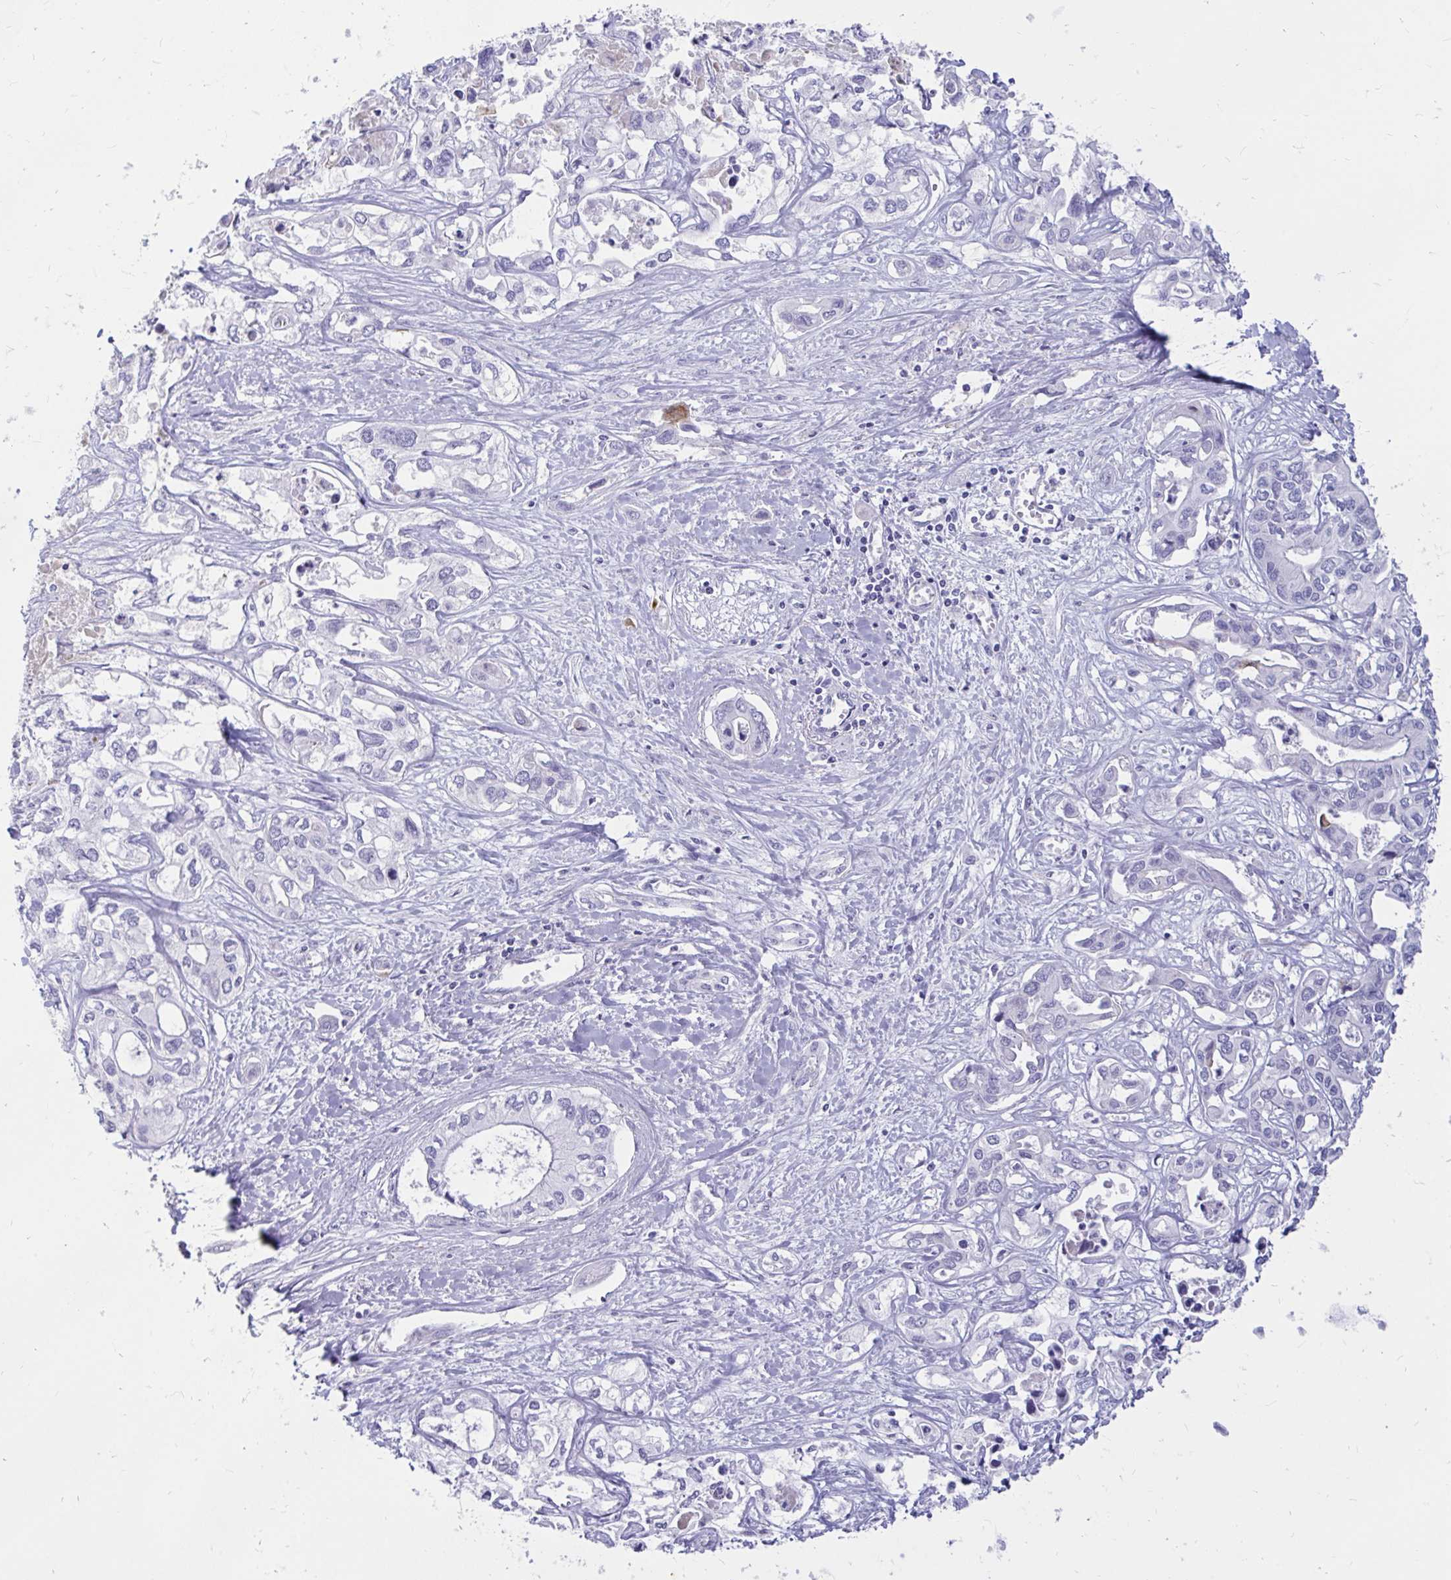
{"staining": {"intensity": "negative", "quantity": "none", "location": "none"}, "tissue": "liver cancer", "cell_type": "Tumor cells", "image_type": "cancer", "snomed": [{"axis": "morphology", "description": "Cholangiocarcinoma"}, {"axis": "topography", "description": "Liver"}], "caption": "Immunohistochemistry histopathology image of human liver cholangiocarcinoma stained for a protein (brown), which displays no staining in tumor cells.", "gene": "NANOGNB", "patient": {"sex": "female", "age": 64}}